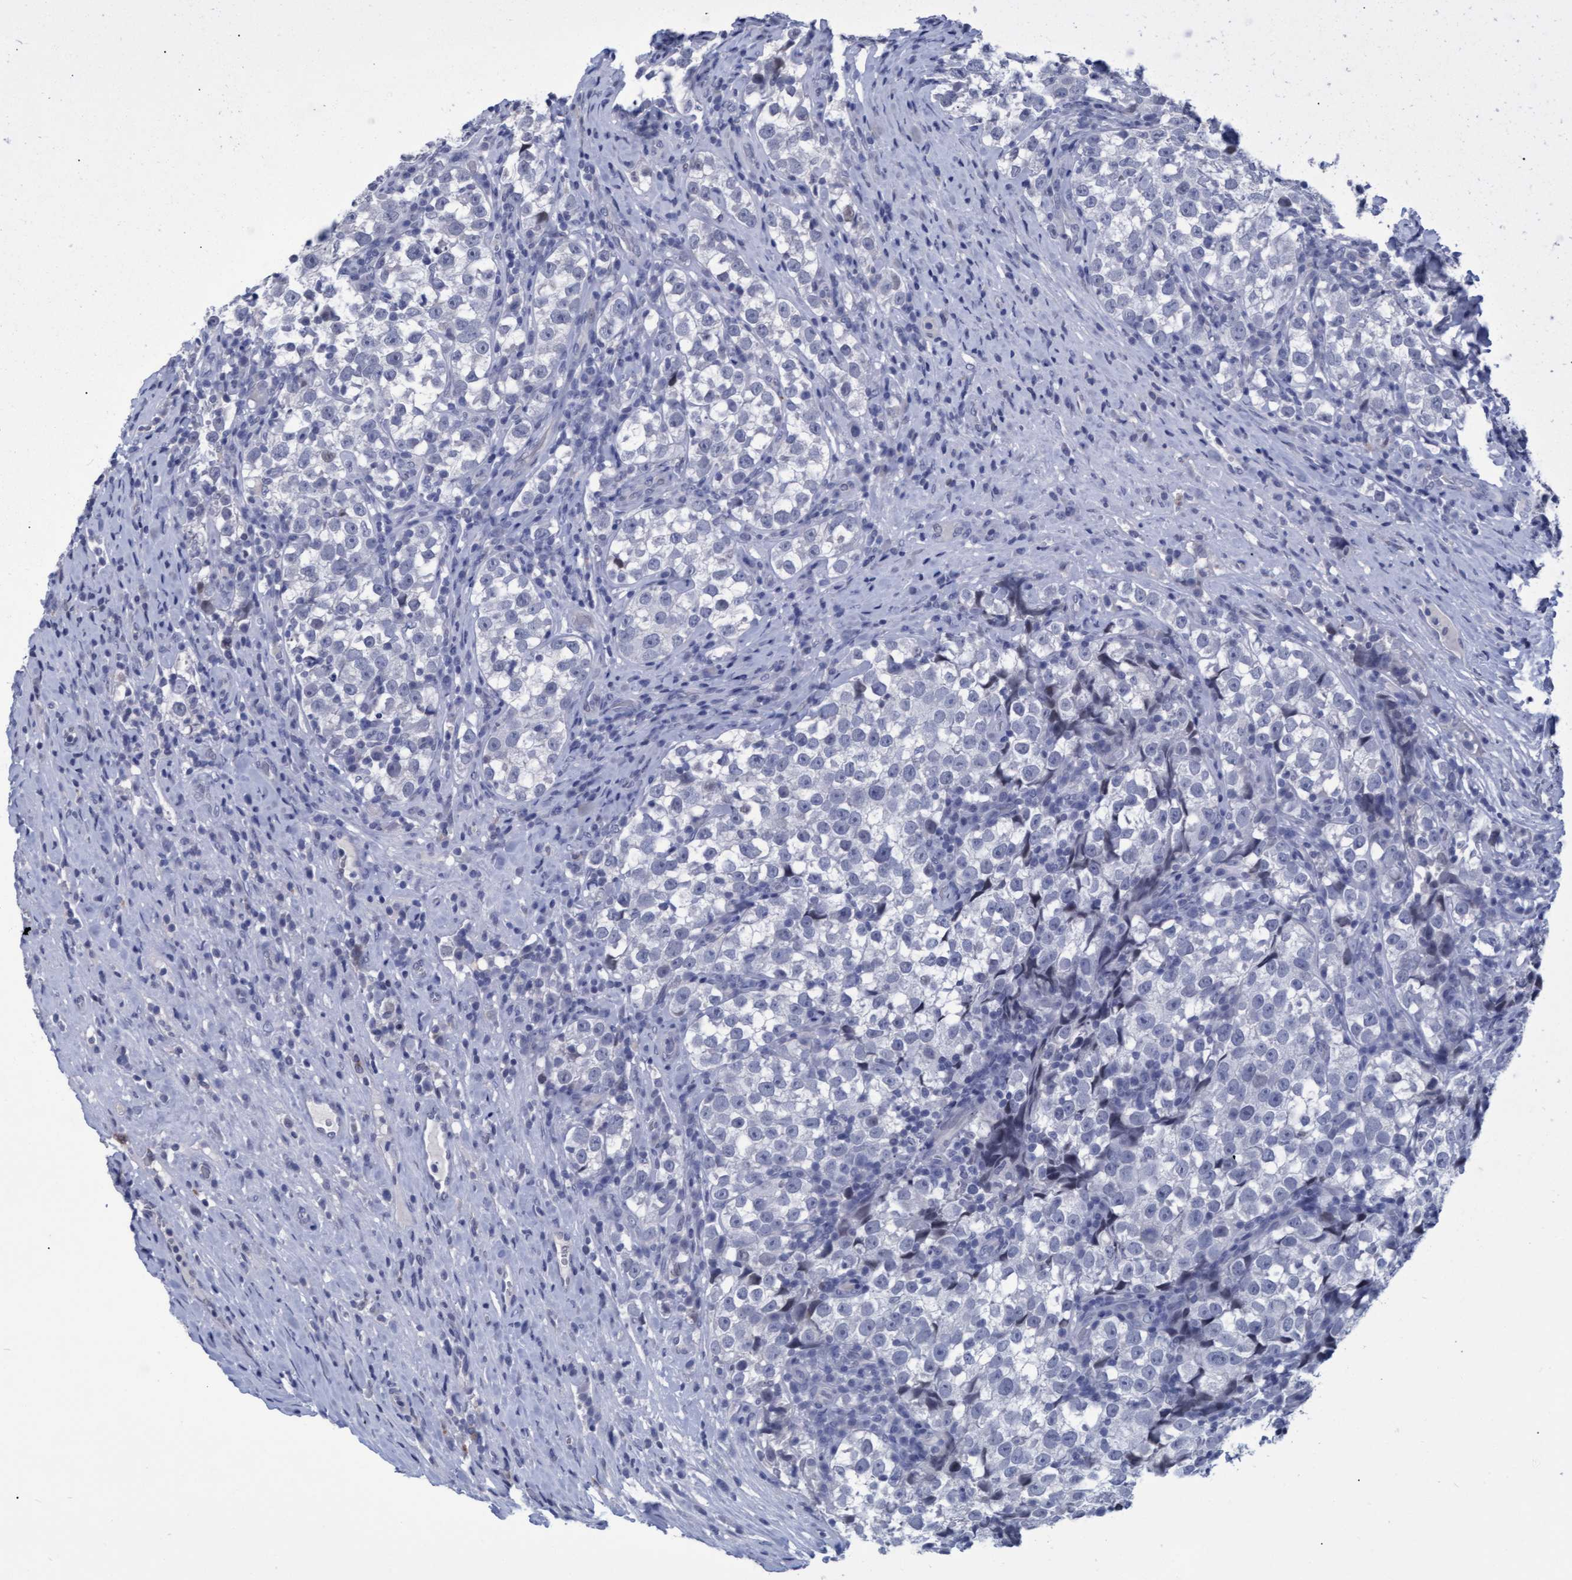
{"staining": {"intensity": "negative", "quantity": "none", "location": "none"}, "tissue": "testis cancer", "cell_type": "Tumor cells", "image_type": "cancer", "snomed": [{"axis": "morphology", "description": "Normal tissue, NOS"}, {"axis": "morphology", "description": "Seminoma, NOS"}, {"axis": "topography", "description": "Testis"}], "caption": "Testis cancer (seminoma) stained for a protein using immunohistochemistry displays no staining tumor cells.", "gene": "PROCA1", "patient": {"sex": "male", "age": 43}}